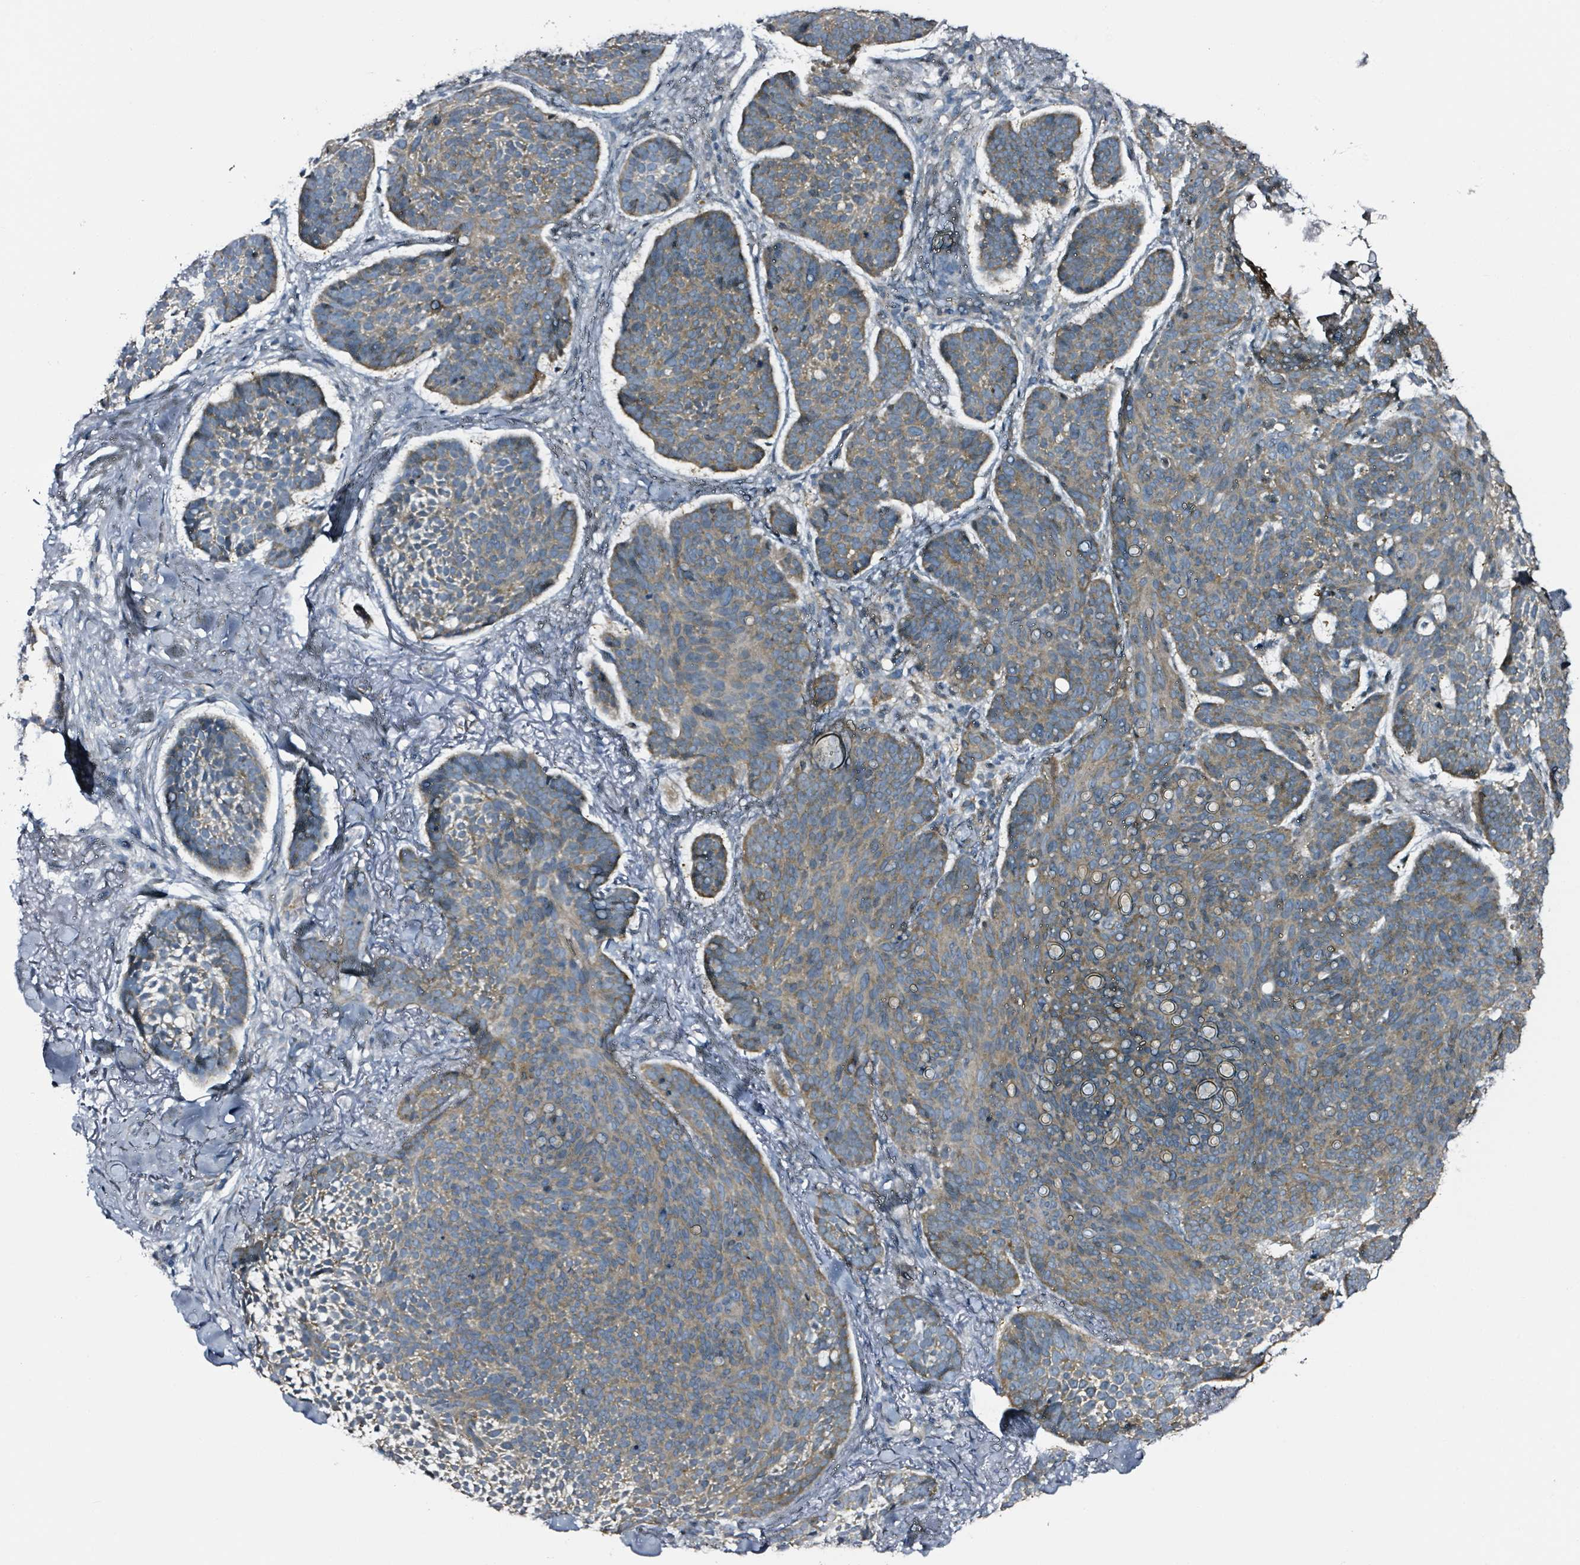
{"staining": {"intensity": "moderate", "quantity": "25%-75%", "location": "cytoplasmic/membranous"}, "tissue": "skin cancer", "cell_type": "Tumor cells", "image_type": "cancer", "snomed": [{"axis": "morphology", "description": "Basal cell carcinoma"}, {"axis": "topography", "description": "Skin"}], "caption": "Tumor cells show medium levels of moderate cytoplasmic/membranous positivity in about 25%-75% of cells in skin cancer (basal cell carcinoma).", "gene": "B3GAT3", "patient": {"sex": "male", "age": 70}}